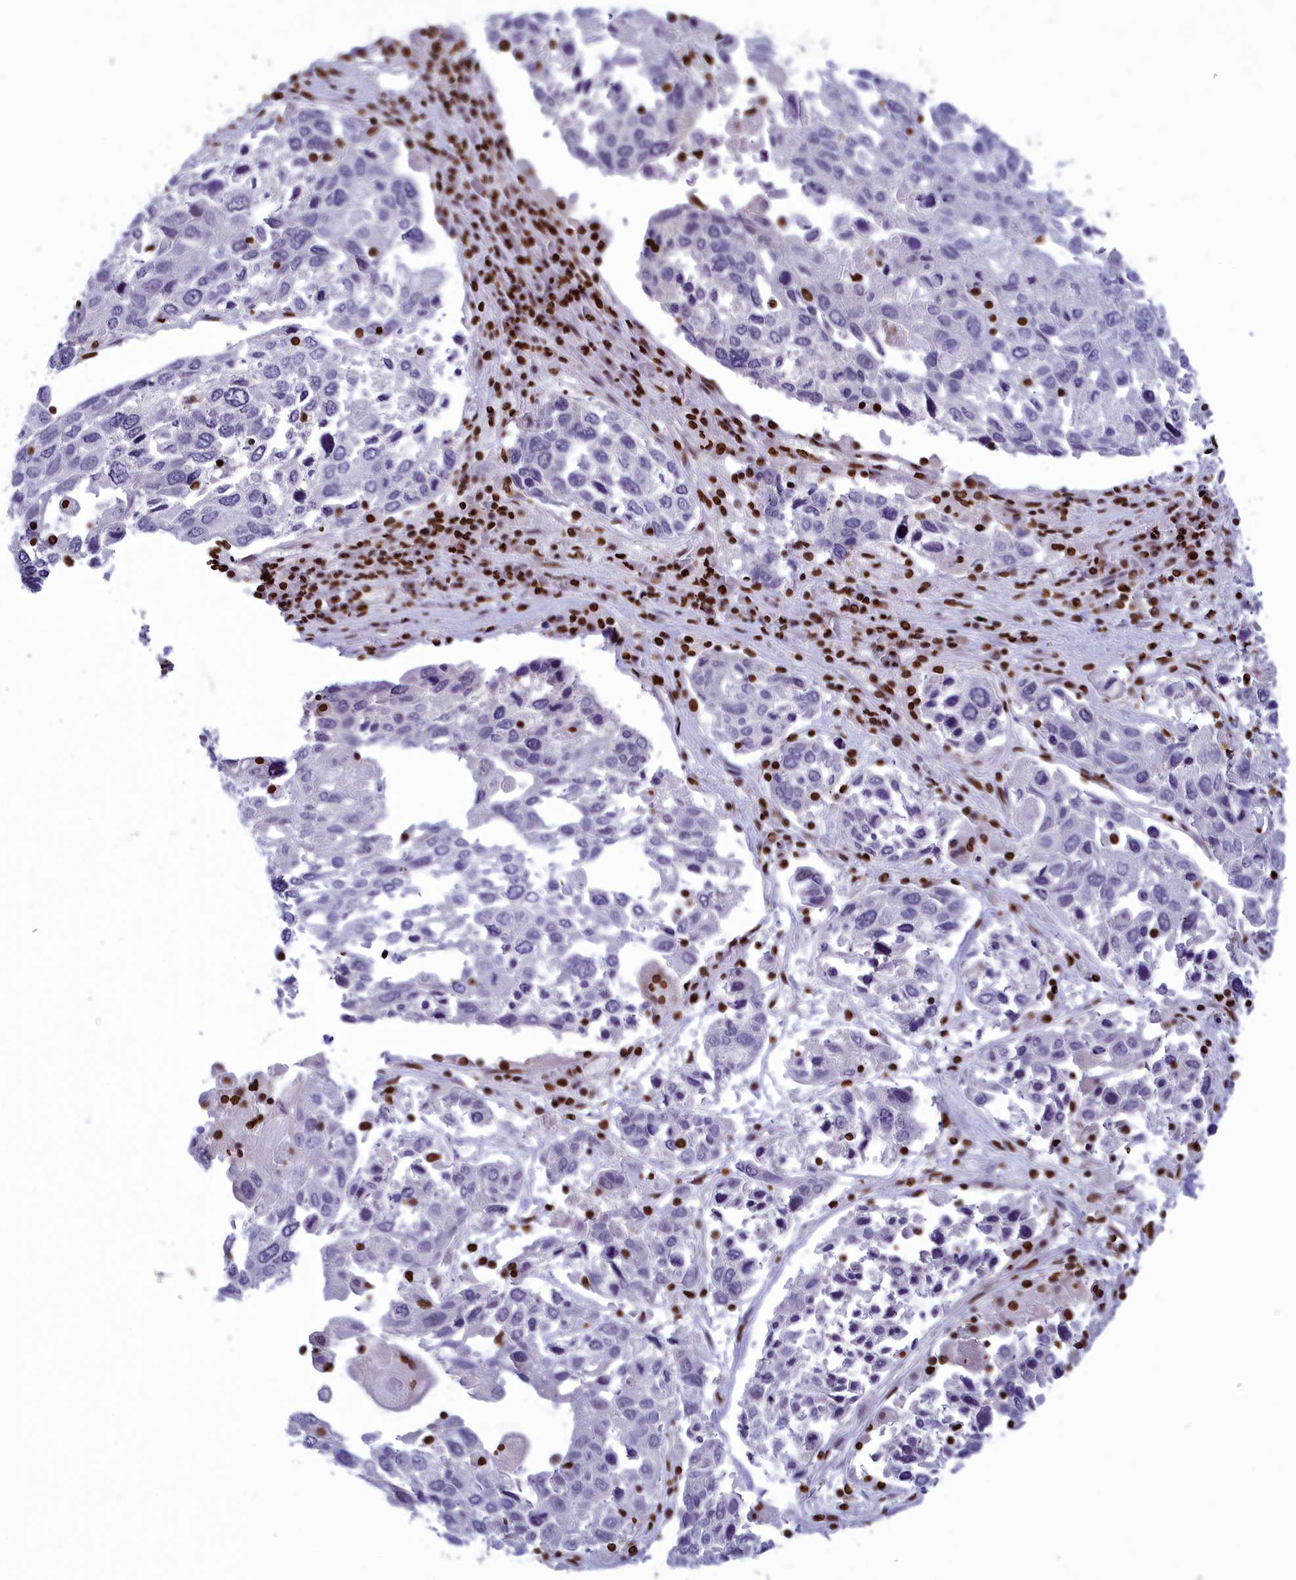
{"staining": {"intensity": "negative", "quantity": "none", "location": "none"}, "tissue": "lung cancer", "cell_type": "Tumor cells", "image_type": "cancer", "snomed": [{"axis": "morphology", "description": "Squamous cell carcinoma, NOS"}, {"axis": "topography", "description": "Lung"}], "caption": "Immunohistochemistry (IHC) of human squamous cell carcinoma (lung) reveals no staining in tumor cells.", "gene": "AKAP17A", "patient": {"sex": "male", "age": 65}}